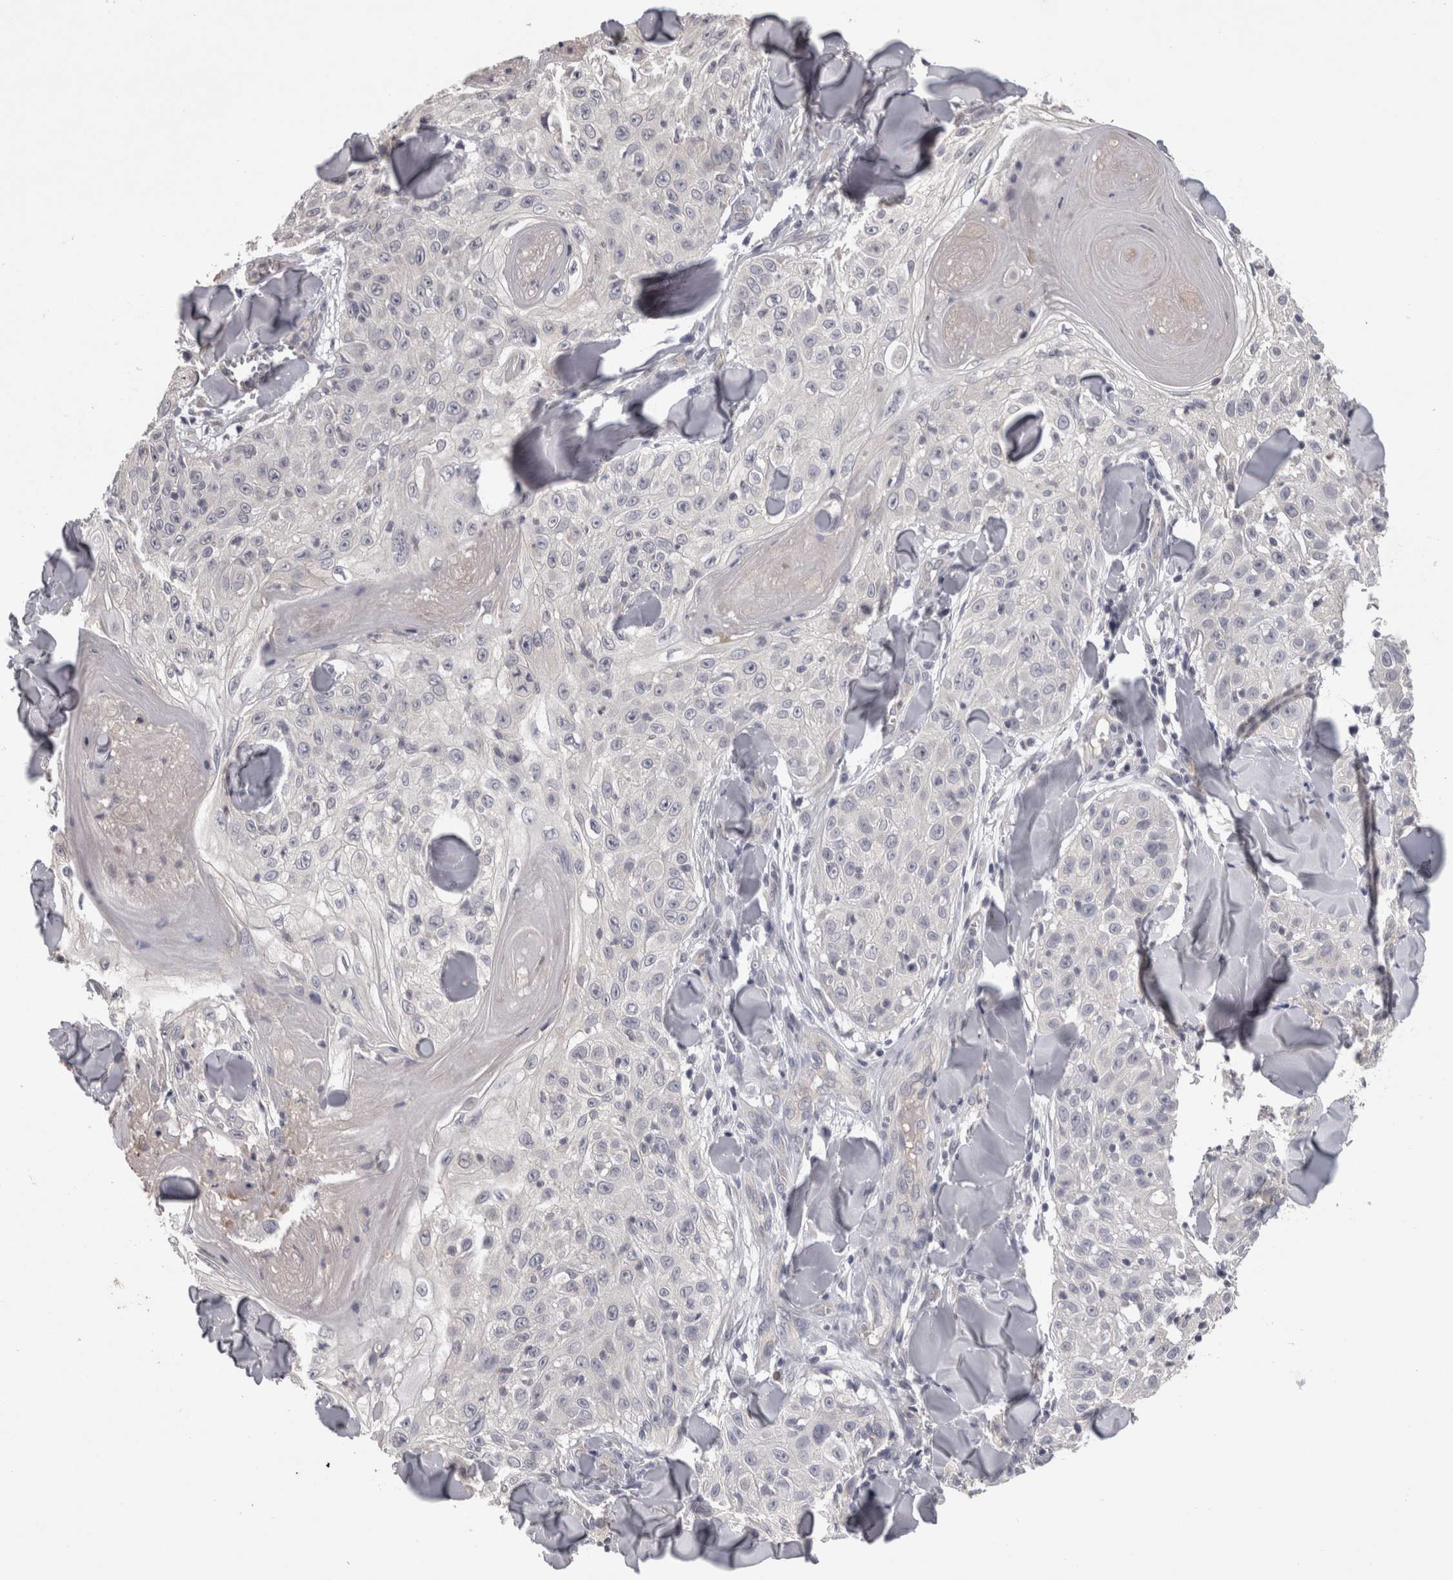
{"staining": {"intensity": "negative", "quantity": "none", "location": "none"}, "tissue": "skin cancer", "cell_type": "Tumor cells", "image_type": "cancer", "snomed": [{"axis": "morphology", "description": "Squamous cell carcinoma, NOS"}, {"axis": "topography", "description": "Skin"}], "caption": "This image is of skin cancer (squamous cell carcinoma) stained with immunohistochemistry (IHC) to label a protein in brown with the nuclei are counter-stained blue. There is no positivity in tumor cells.", "gene": "PON3", "patient": {"sex": "male", "age": 86}}